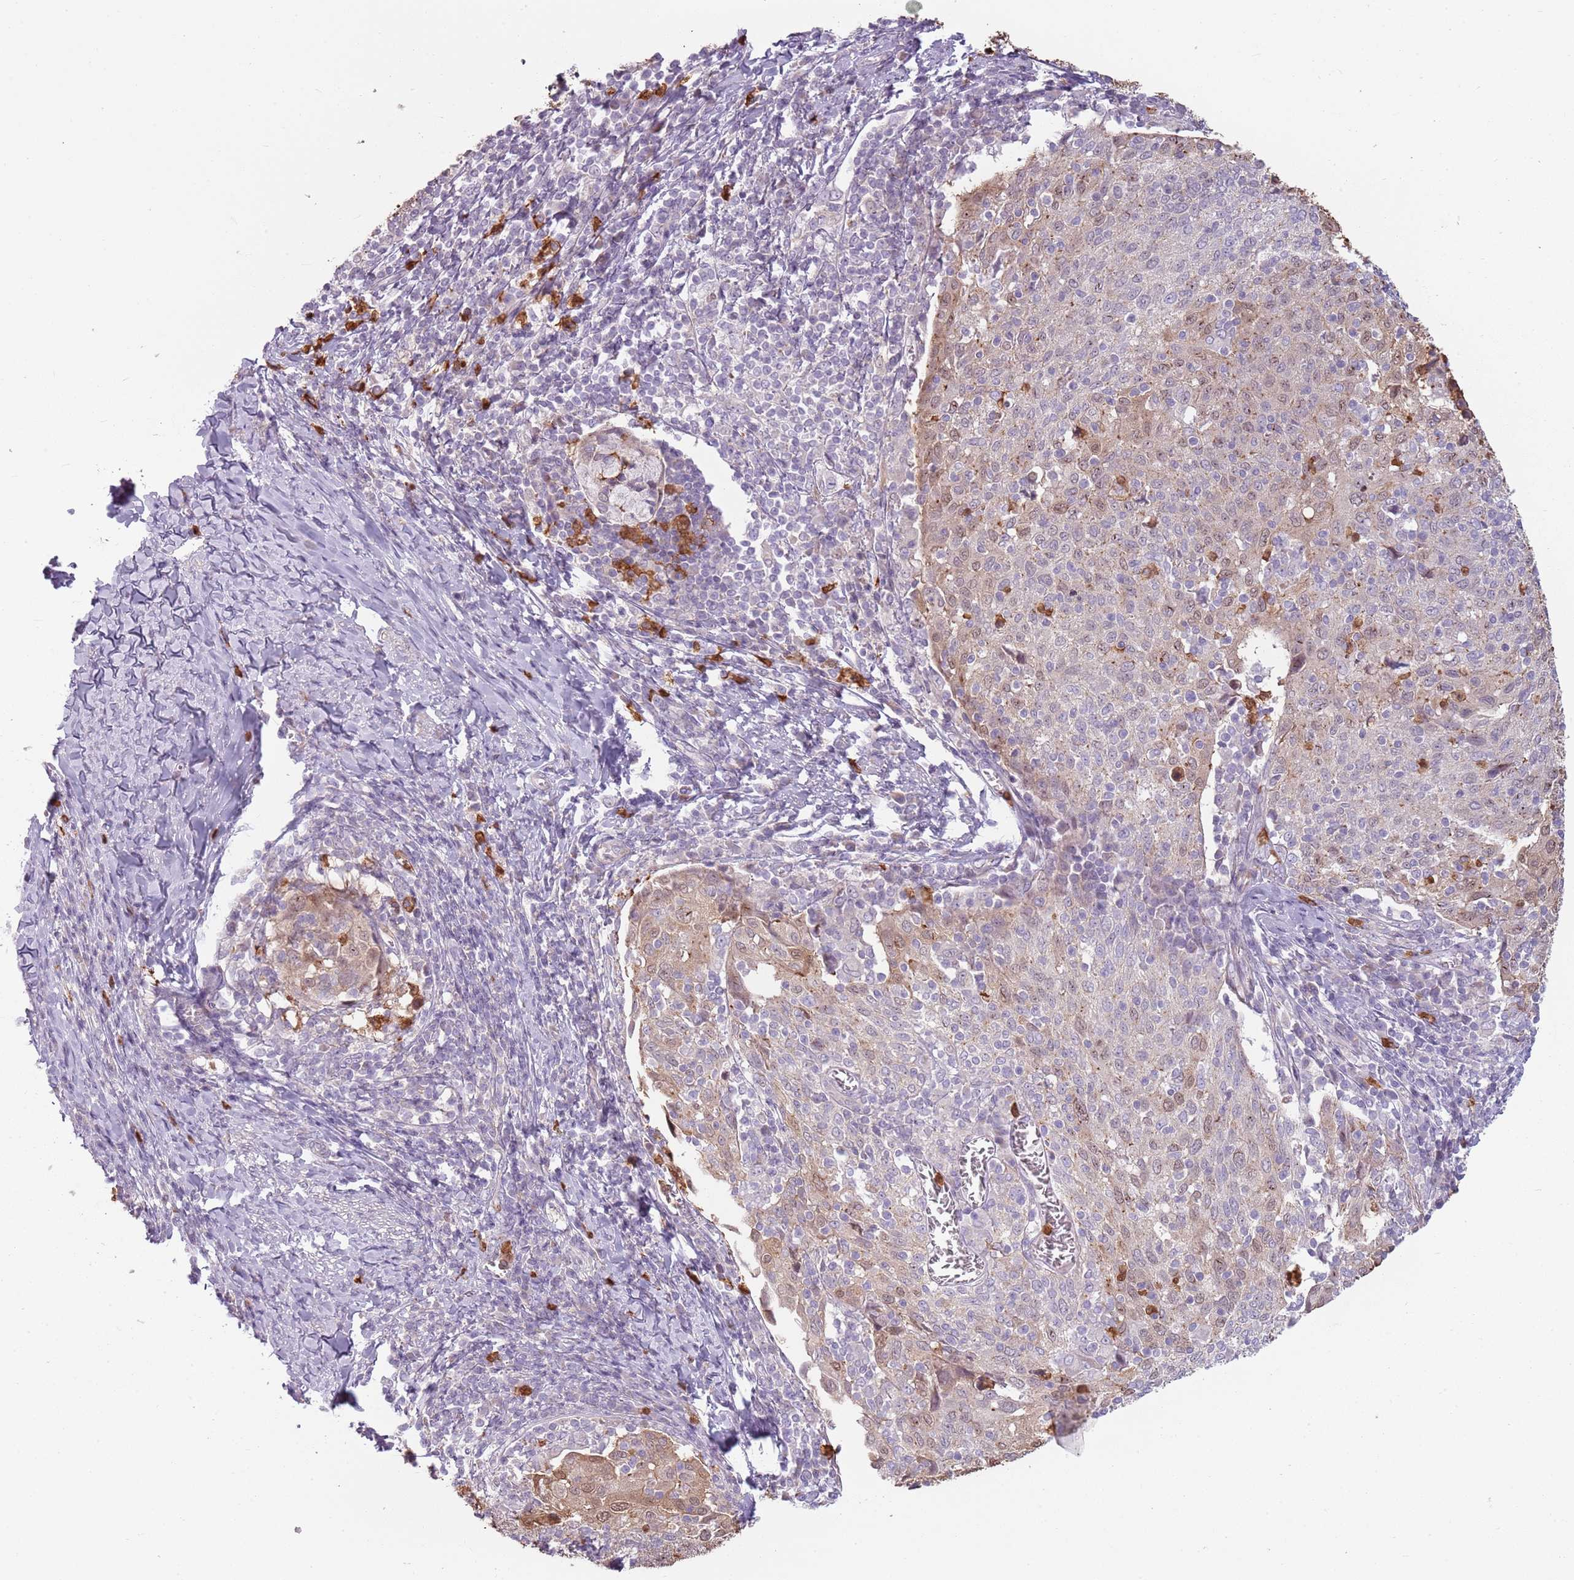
{"staining": {"intensity": "weak", "quantity": "<25%", "location": "cytoplasmic/membranous"}, "tissue": "cervical cancer", "cell_type": "Tumor cells", "image_type": "cancer", "snomed": [{"axis": "morphology", "description": "Squamous cell carcinoma, NOS"}, {"axis": "topography", "description": "Cervix"}], "caption": "Immunohistochemical staining of human squamous cell carcinoma (cervical) demonstrates no significant positivity in tumor cells.", "gene": "SPAG4", "patient": {"sex": "female", "age": 52}}